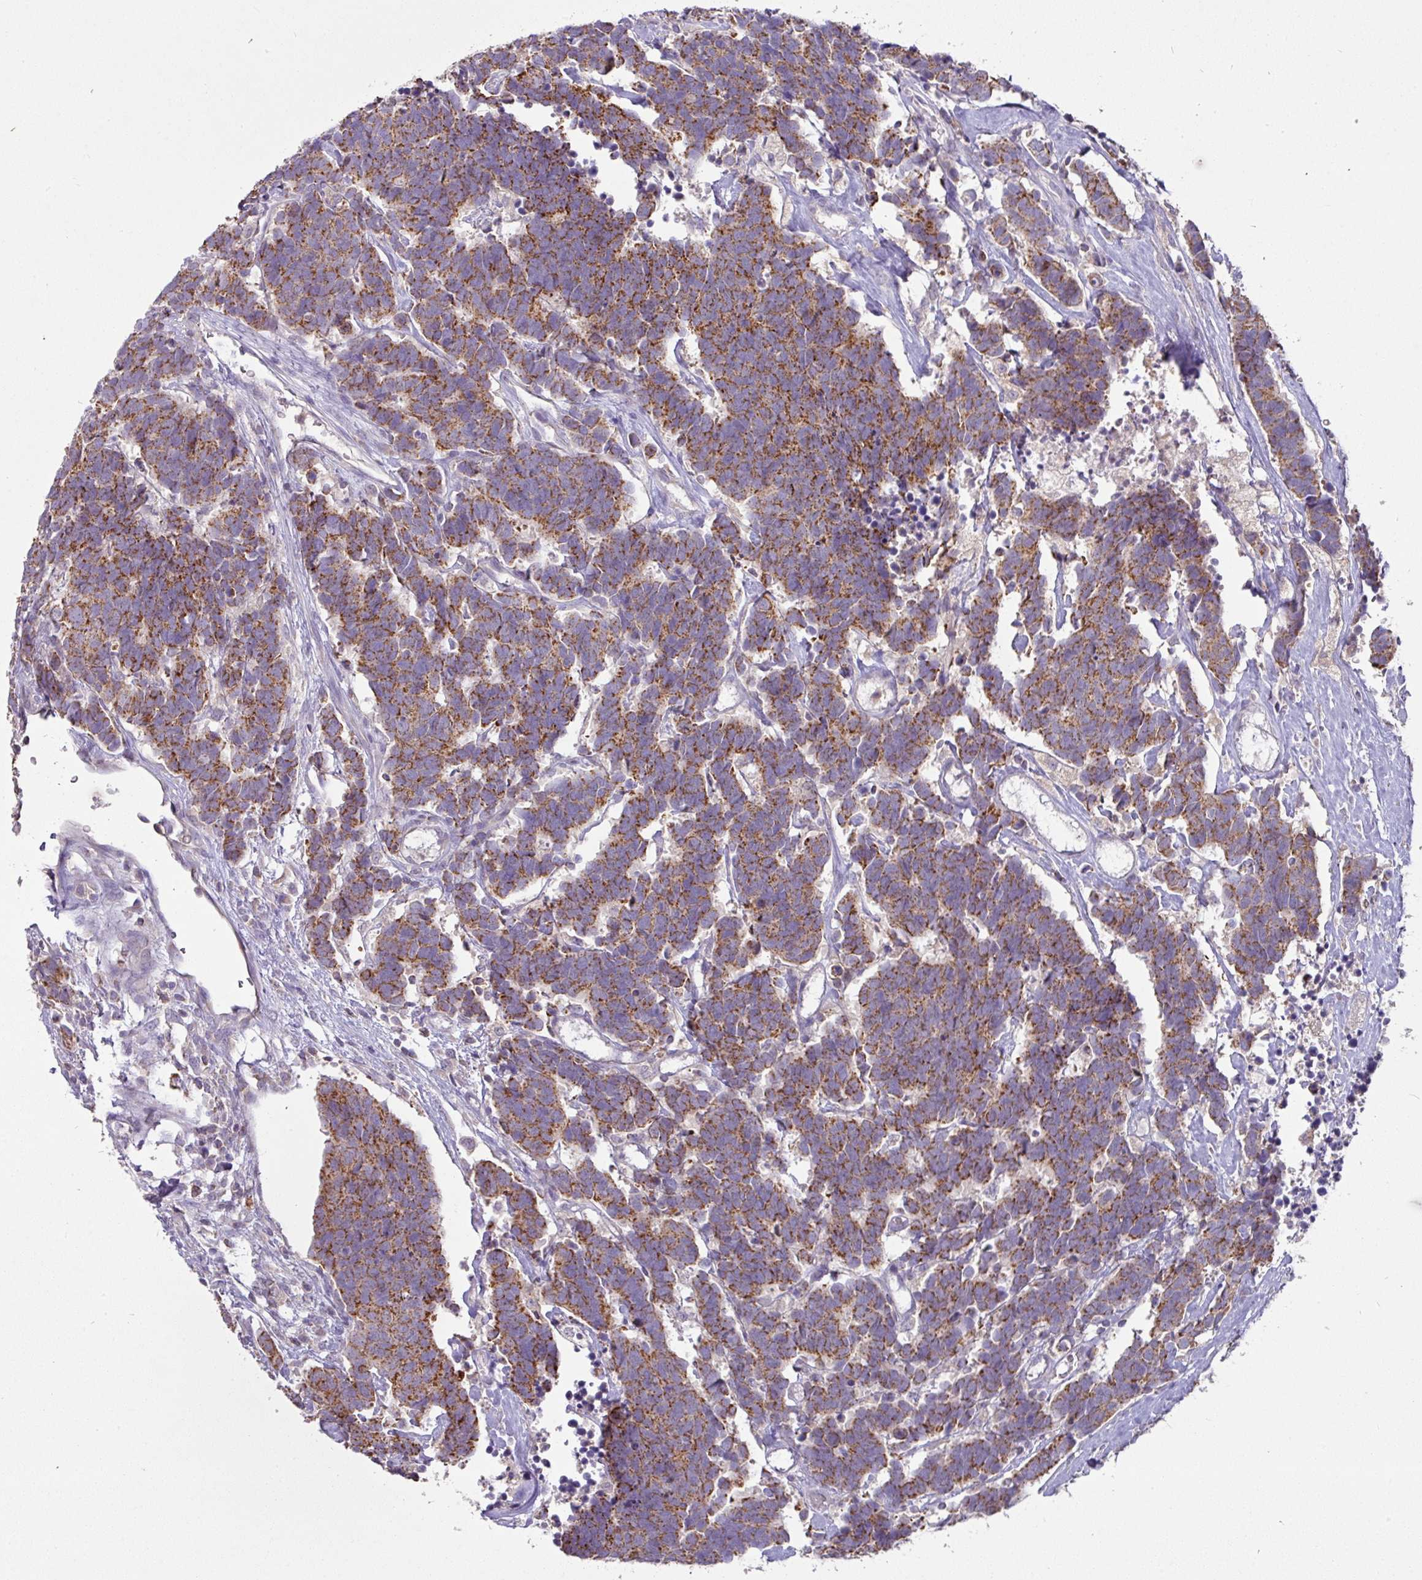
{"staining": {"intensity": "moderate", "quantity": ">75%", "location": "cytoplasmic/membranous"}, "tissue": "carcinoid", "cell_type": "Tumor cells", "image_type": "cancer", "snomed": [{"axis": "morphology", "description": "Carcinoma, NOS"}, {"axis": "morphology", "description": "Carcinoid, malignant, NOS"}, {"axis": "topography", "description": "Urinary bladder"}], "caption": "Protein expression analysis of carcinoid exhibits moderate cytoplasmic/membranous staining in about >75% of tumor cells.", "gene": "TRAPPC1", "patient": {"sex": "male", "age": 57}}